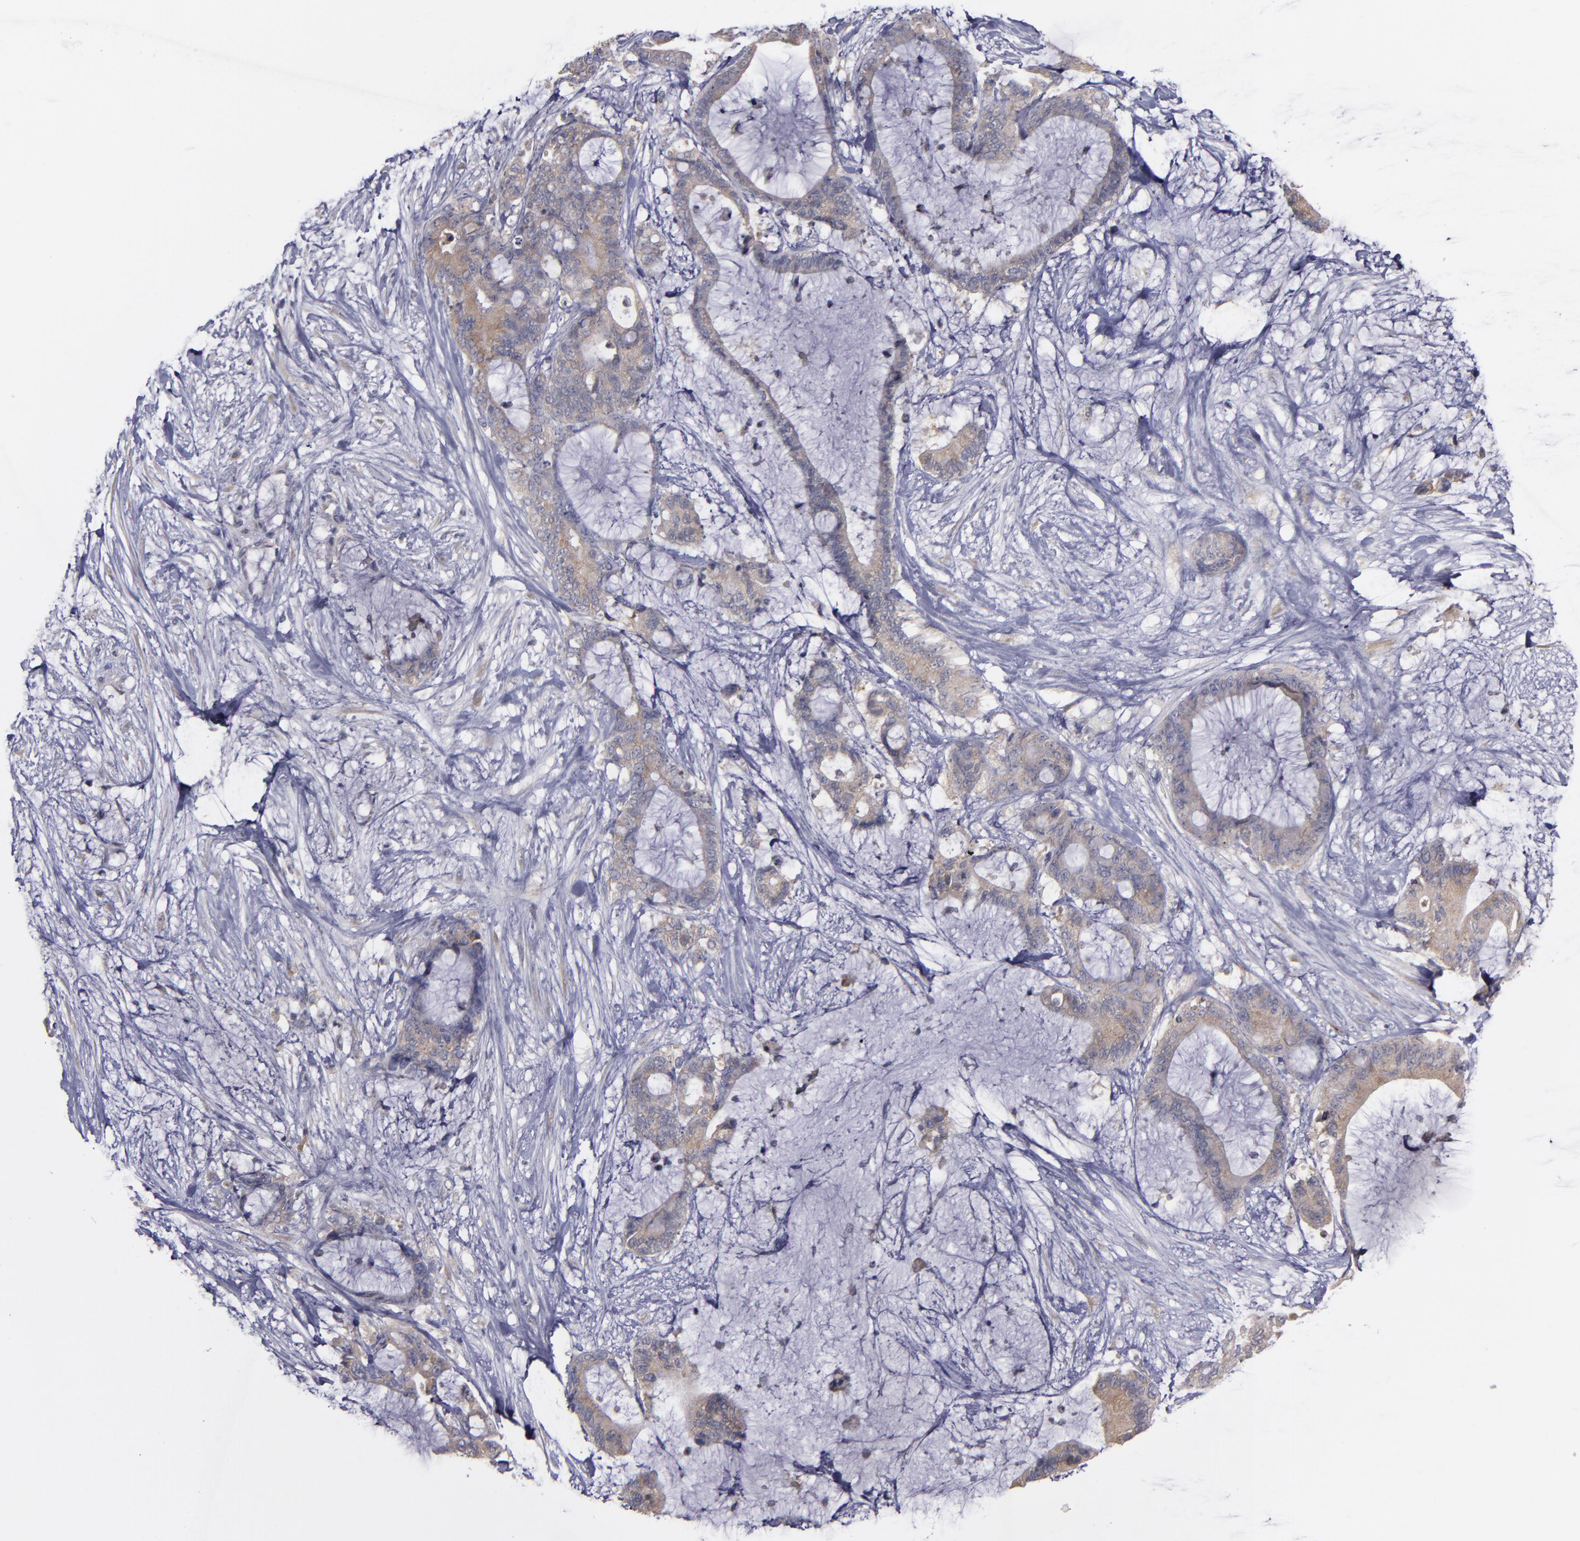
{"staining": {"intensity": "moderate", "quantity": ">75%", "location": "cytoplasmic/membranous"}, "tissue": "liver cancer", "cell_type": "Tumor cells", "image_type": "cancer", "snomed": [{"axis": "morphology", "description": "Cholangiocarcinoma"}, {"axis": "topography", "description": "Liver"}], "caption": "Moderate cytoplasmic/membranous staining is appreciated in about >75% of tumor cells in cholangiocarcinoma (liver).", "gene": "MMP11", "patient": {"sex": "female", "age": 73}}